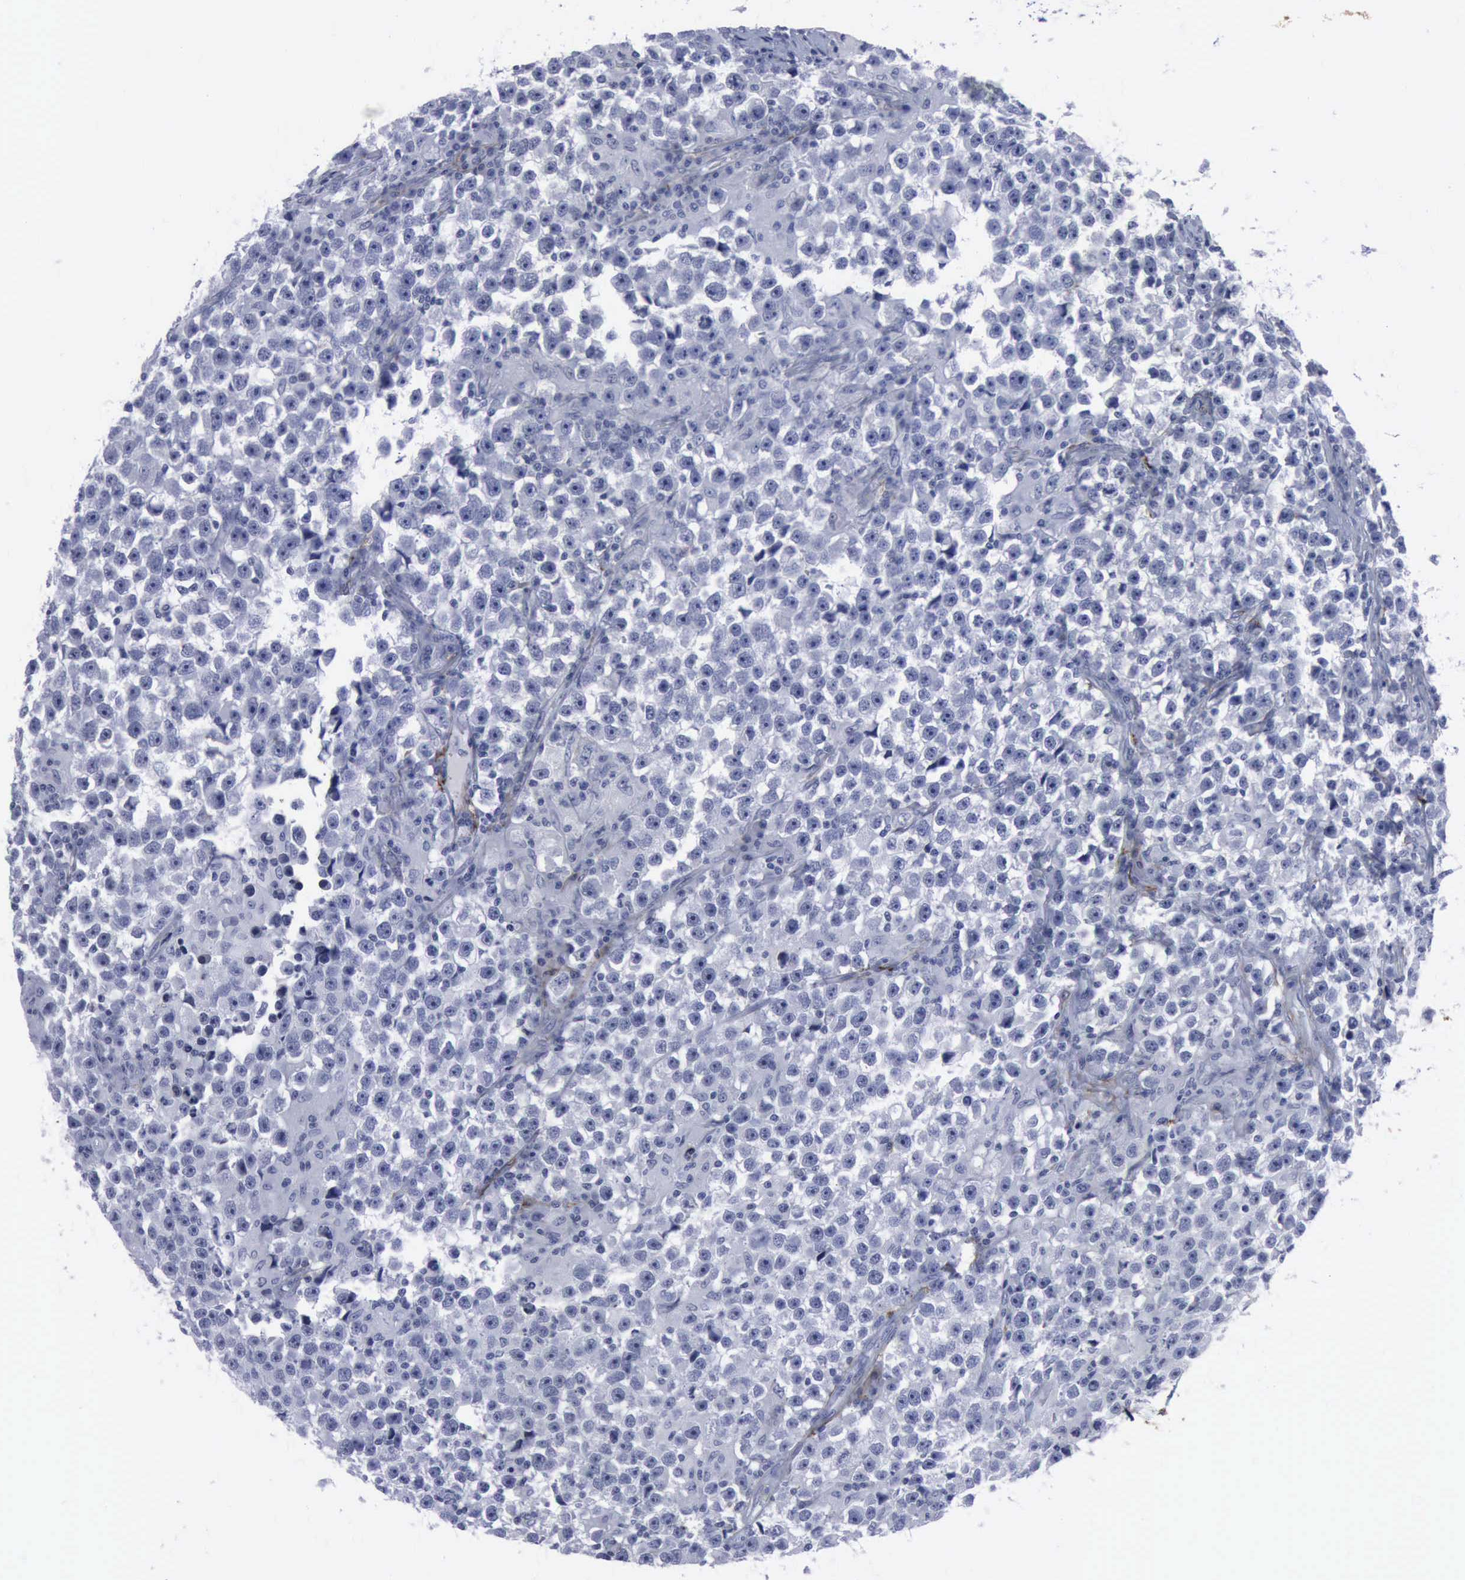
{"staining": {"intensity": "negative", "quantity": "none", "location": "none"}, "tissue": "testis cancer", "cell_type": "Tumor cells", "image_type": "cancer", "snomed": [{"axis": "morphology", "description": "Seminoma, NOS"}, {"axis": "topography", "description": "Testis"}], "caption": "Immunohistochemical staining of testis seminoma shows no significant positivity in tumor cells.", "gene": "NGFR", "patient": {"sex": "male", "age": 33}}